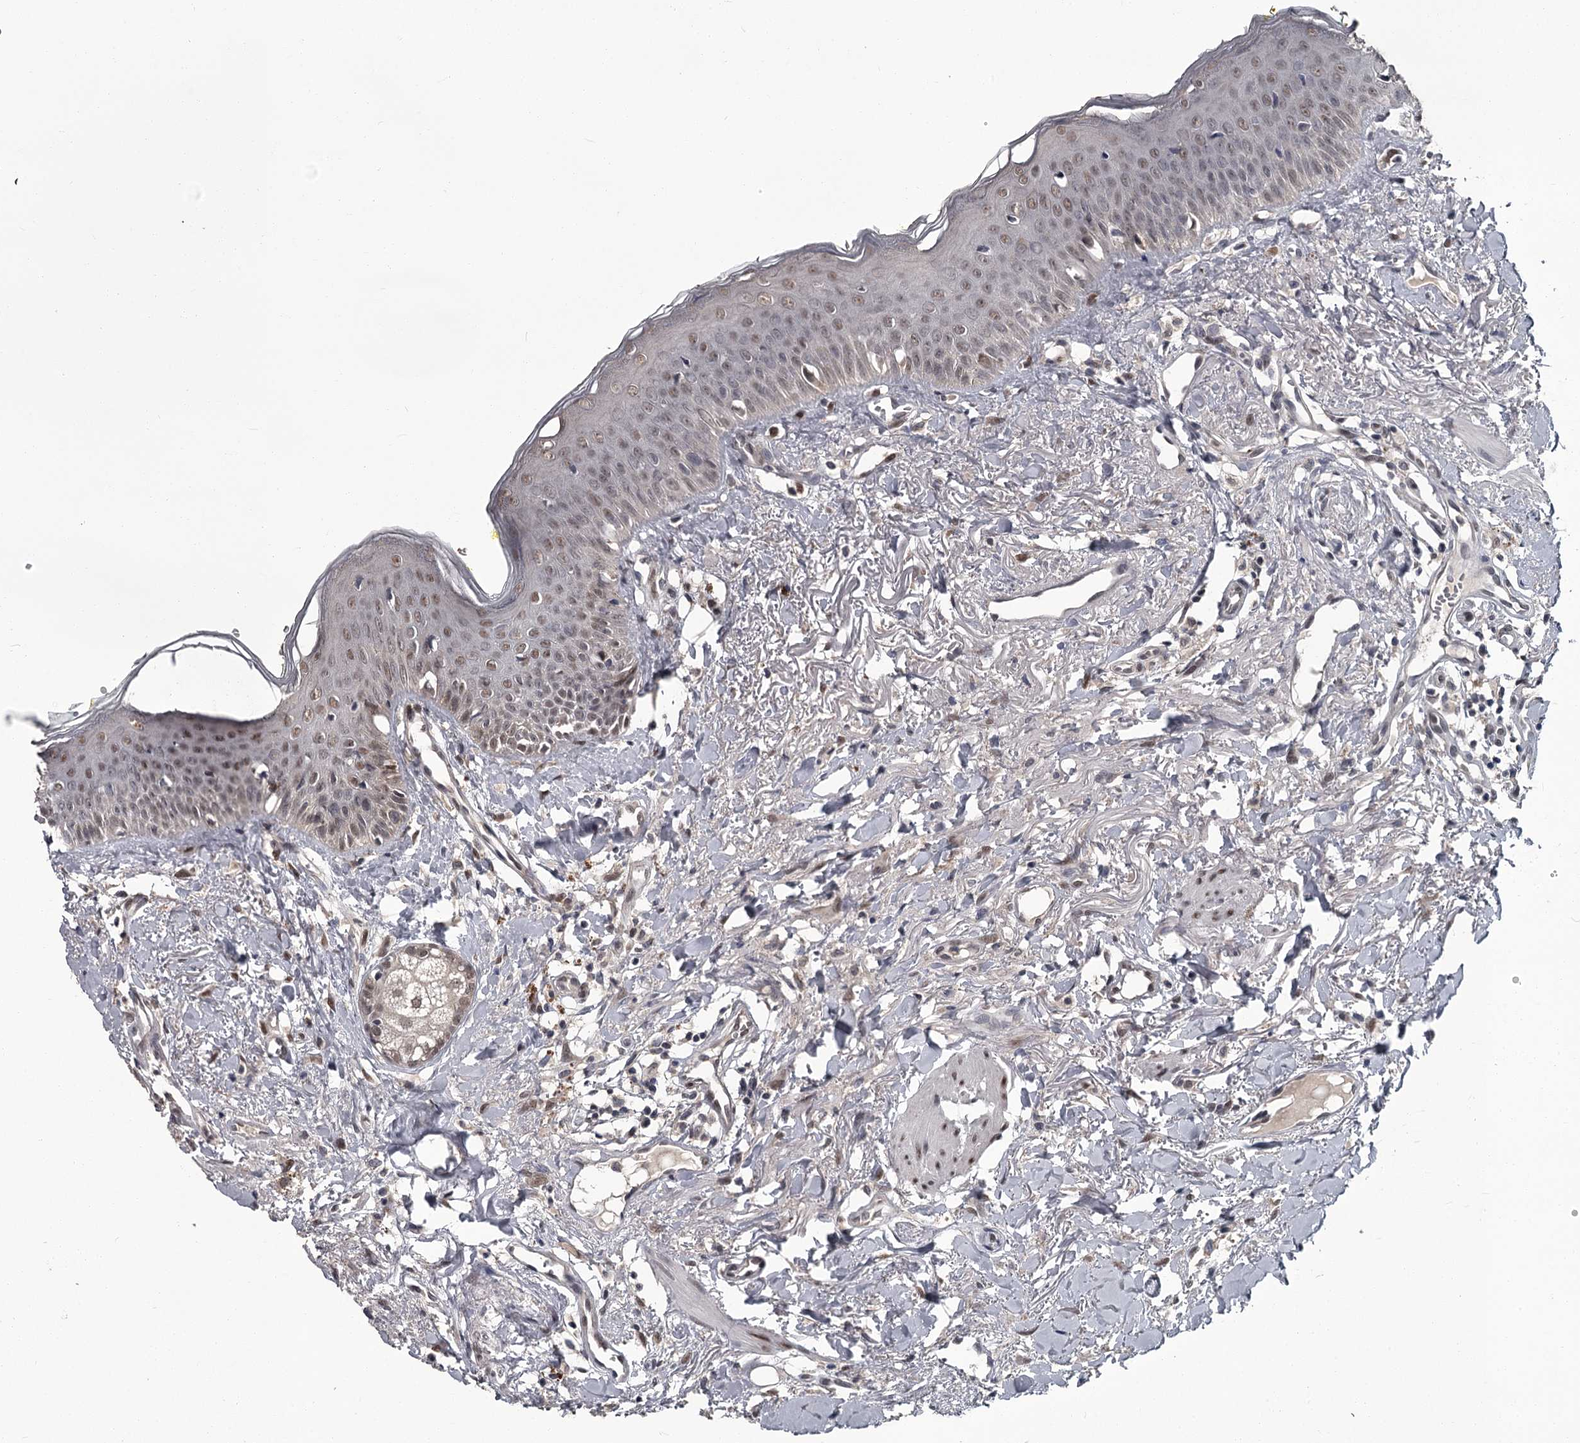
{"staining": {"intensity": "weak", "quantity": "25%-75%", "location": "nuclear"}, "tissue": "oral mucosa", "cell_type": "Squamous epithelial cells", "image_type": "normal", "snomed": [{"axis": "morphology", "description": "Normal tissue, NOS"}, {"axis": "topography", "description": "Oral tissue"}], "caption": "DAB (3,3'-diaminobenzidine) immunohistochemical staining of benign oral mucosa reveals weak nuclear protein expression in about 25%-75% of squamous epithelial cells.", "gene": "PRPF40B", "patient": {"sex": "female", "age": 70}}